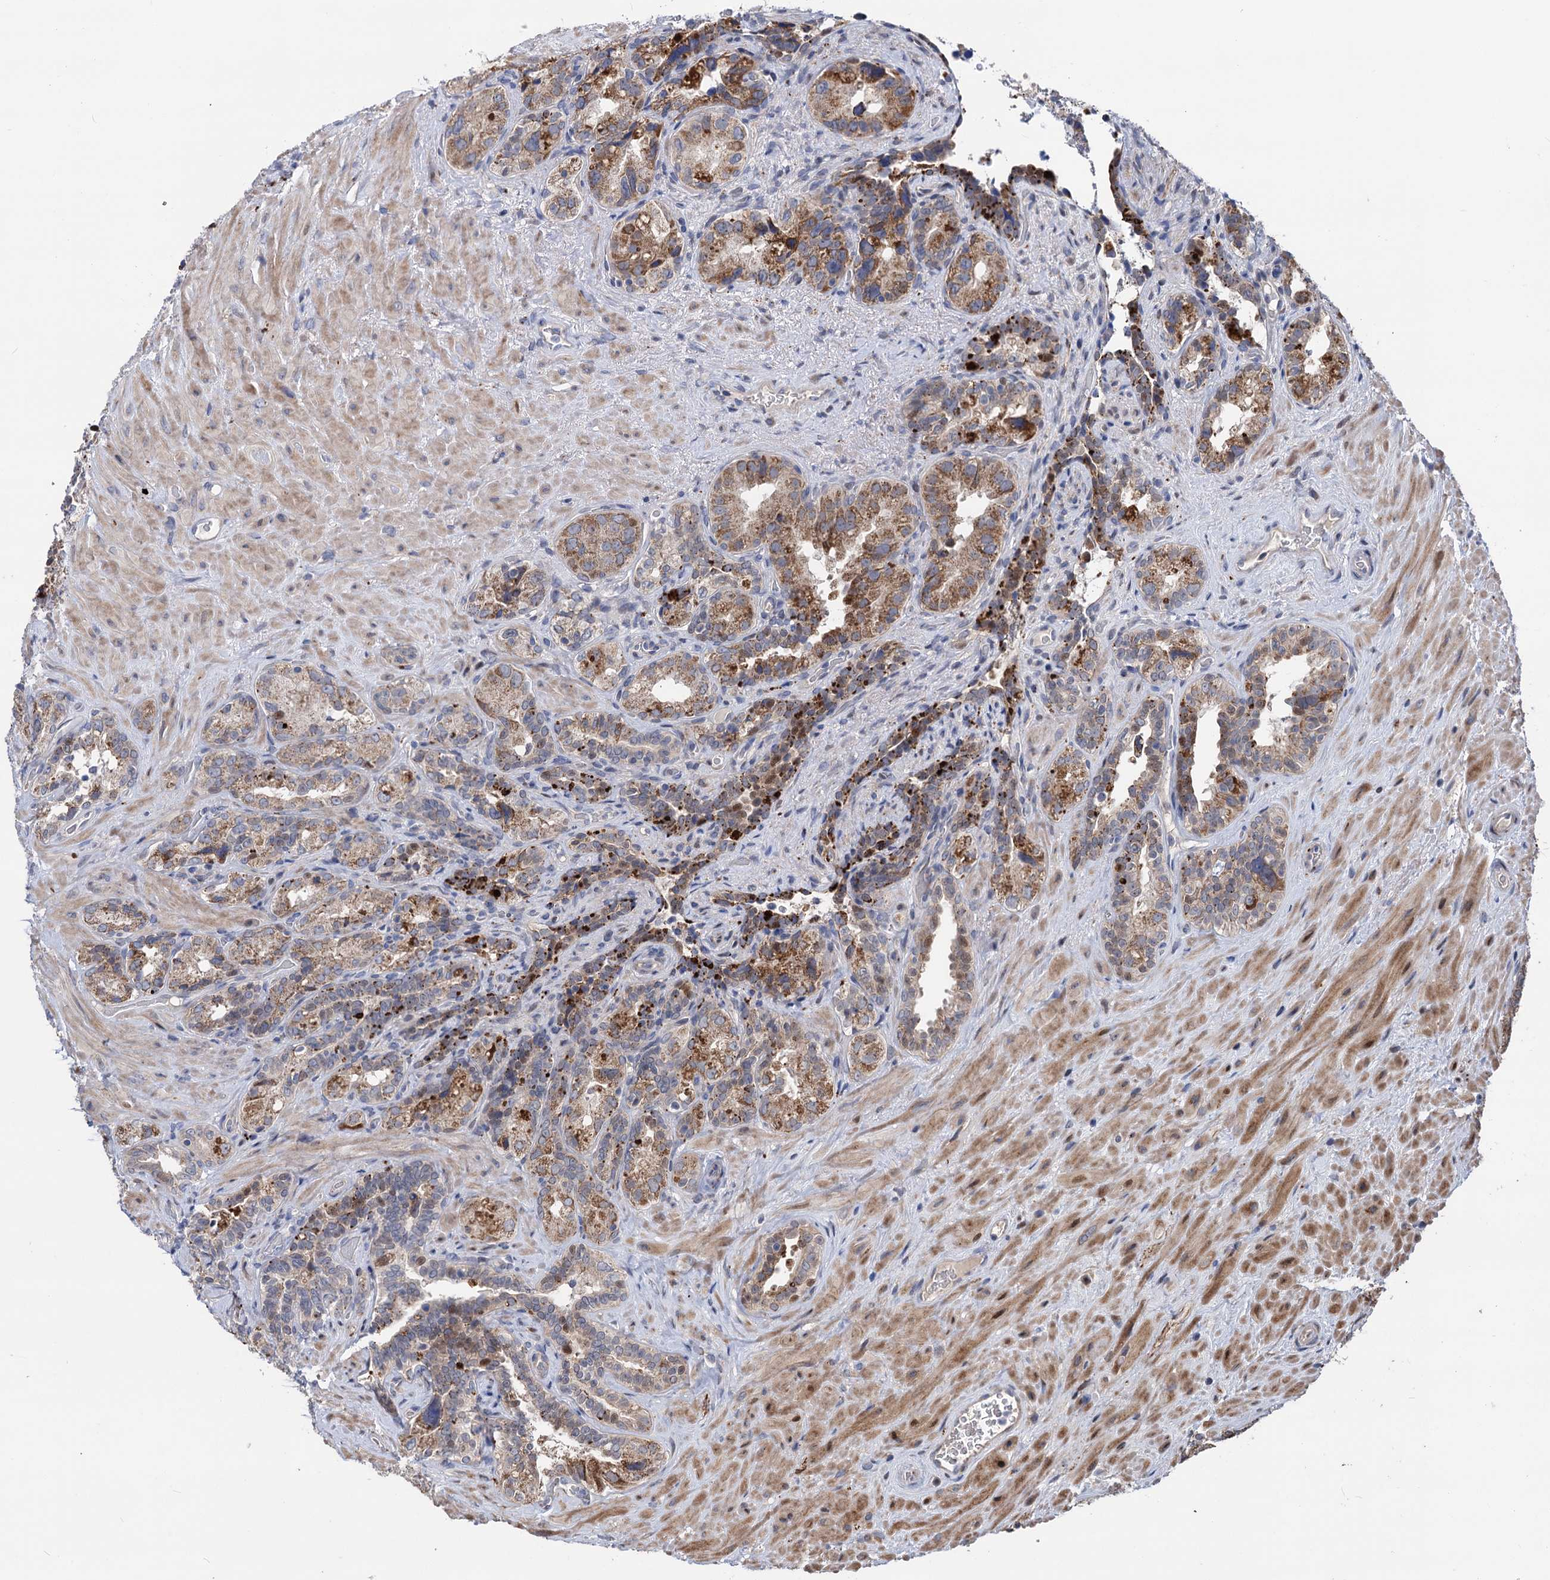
{"staining": {"intensity": "moderate", "quantity": ">75%", "location": "cytoplasmic/membranous"}, "tissue": "seminal vesicle", "cell_type": "Glandular cells", "image_type": "normal", "snomed": [{"axis": "morphology", "description": "Normal tissue, NOS"}, {"axis": "topography", "description": "Seminal veicle"}, {"axis": "topography", "description": "Peripheral nerve tissue"}], "caption": "The photomicrograph demonstrates a brown stain indicating the presence of a protein in the cytoplasmic/membranous of glandular cells in seminal vesicle. (DAB (3,3'-diaminobenzidine) = brown stain, brightfield microscopy at high magnification).", "gene": "UBR1", "patient": {"sex": "male", "age": 67}}